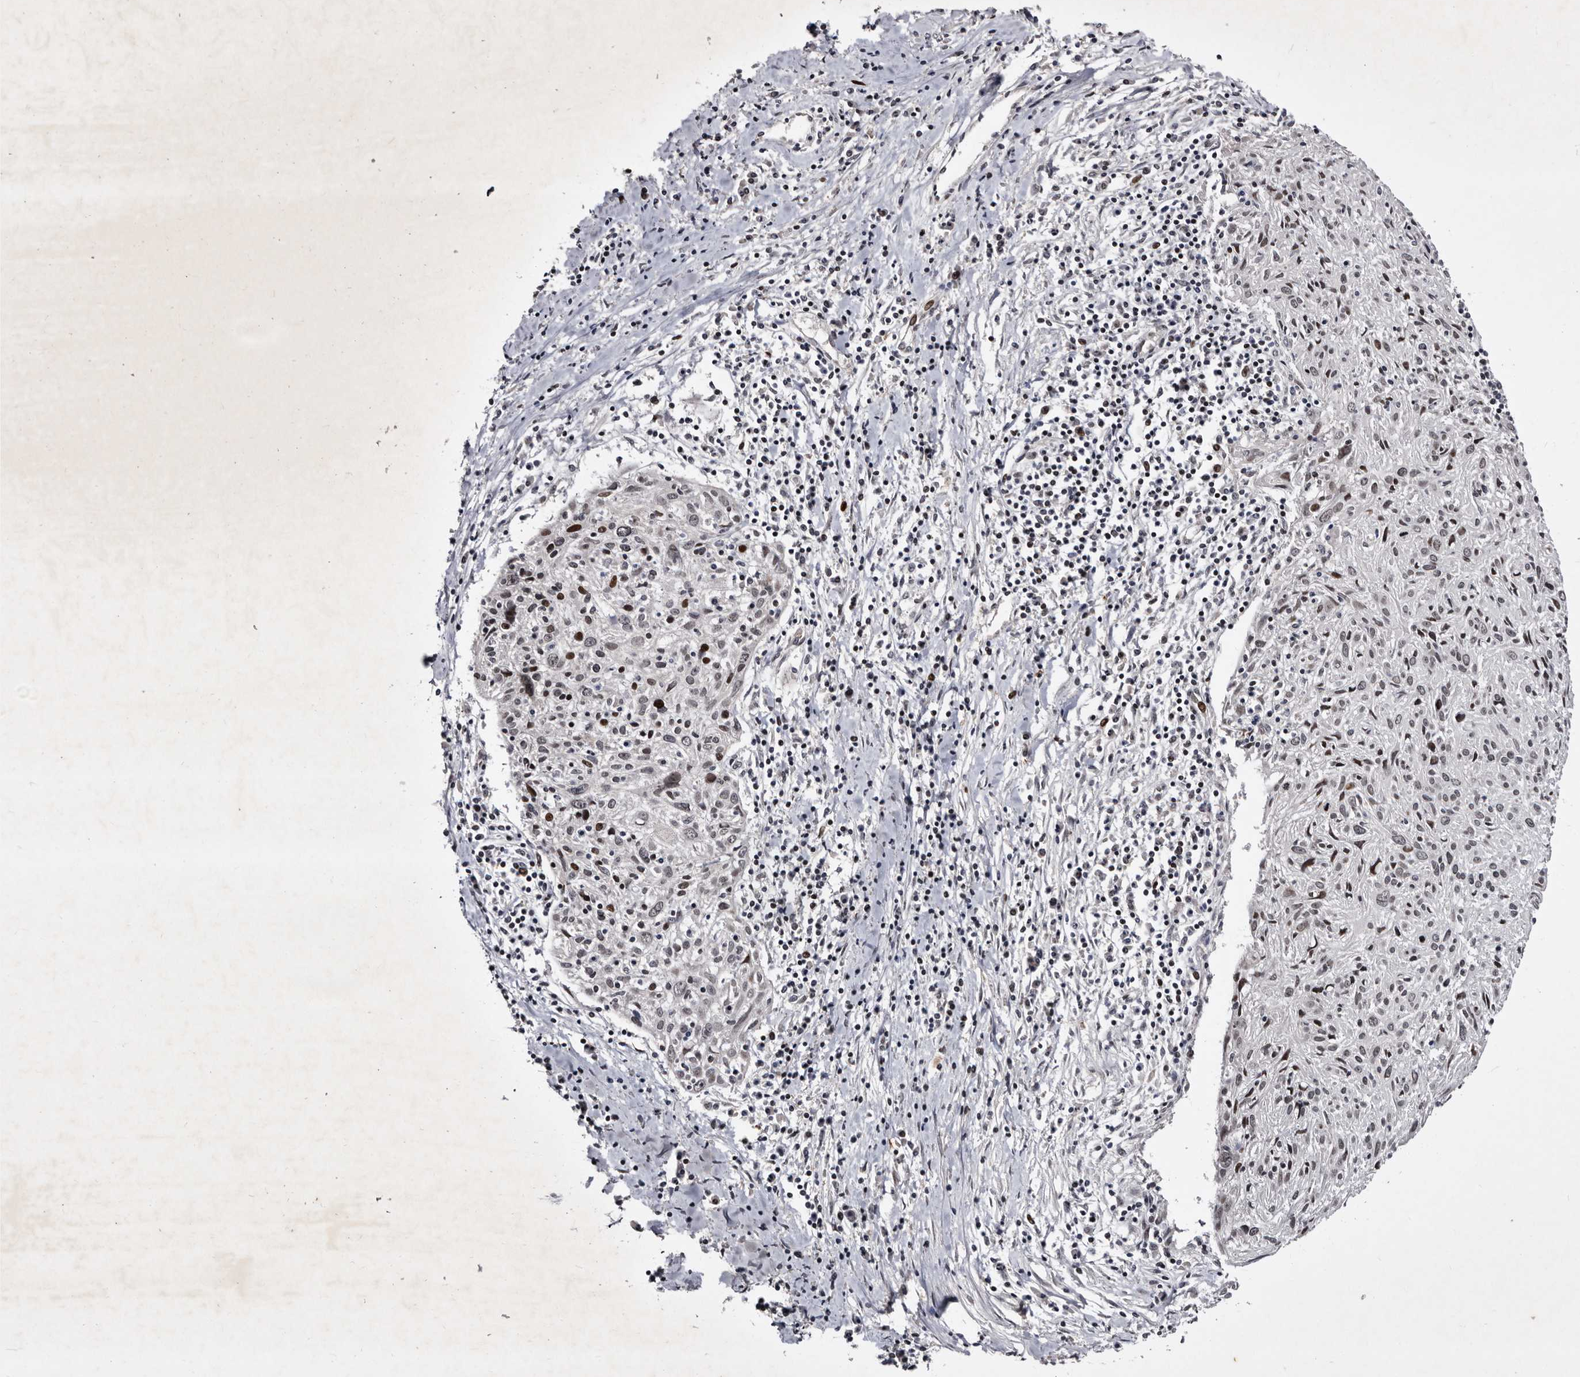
{"staining": {"intensity": "moderate", "quantity": "<25%", "location": "nuclear"}, "tissue": "cervical cancer", "cell_type": "Tumor cells", "image_type": "cancer", "snomed": [{"axis": "morphology", "description": "Squamous cell carcinoma, NOS"}, {"axis": "topography", "description": "Cervix"}], "caption": "Cervical cancer stained with immunohistochemistry reveals moderate nuclear positivity in about <25% of tumor cells.", "gene": "TNKS", "patient": {"sex": "female", "age": 51}}